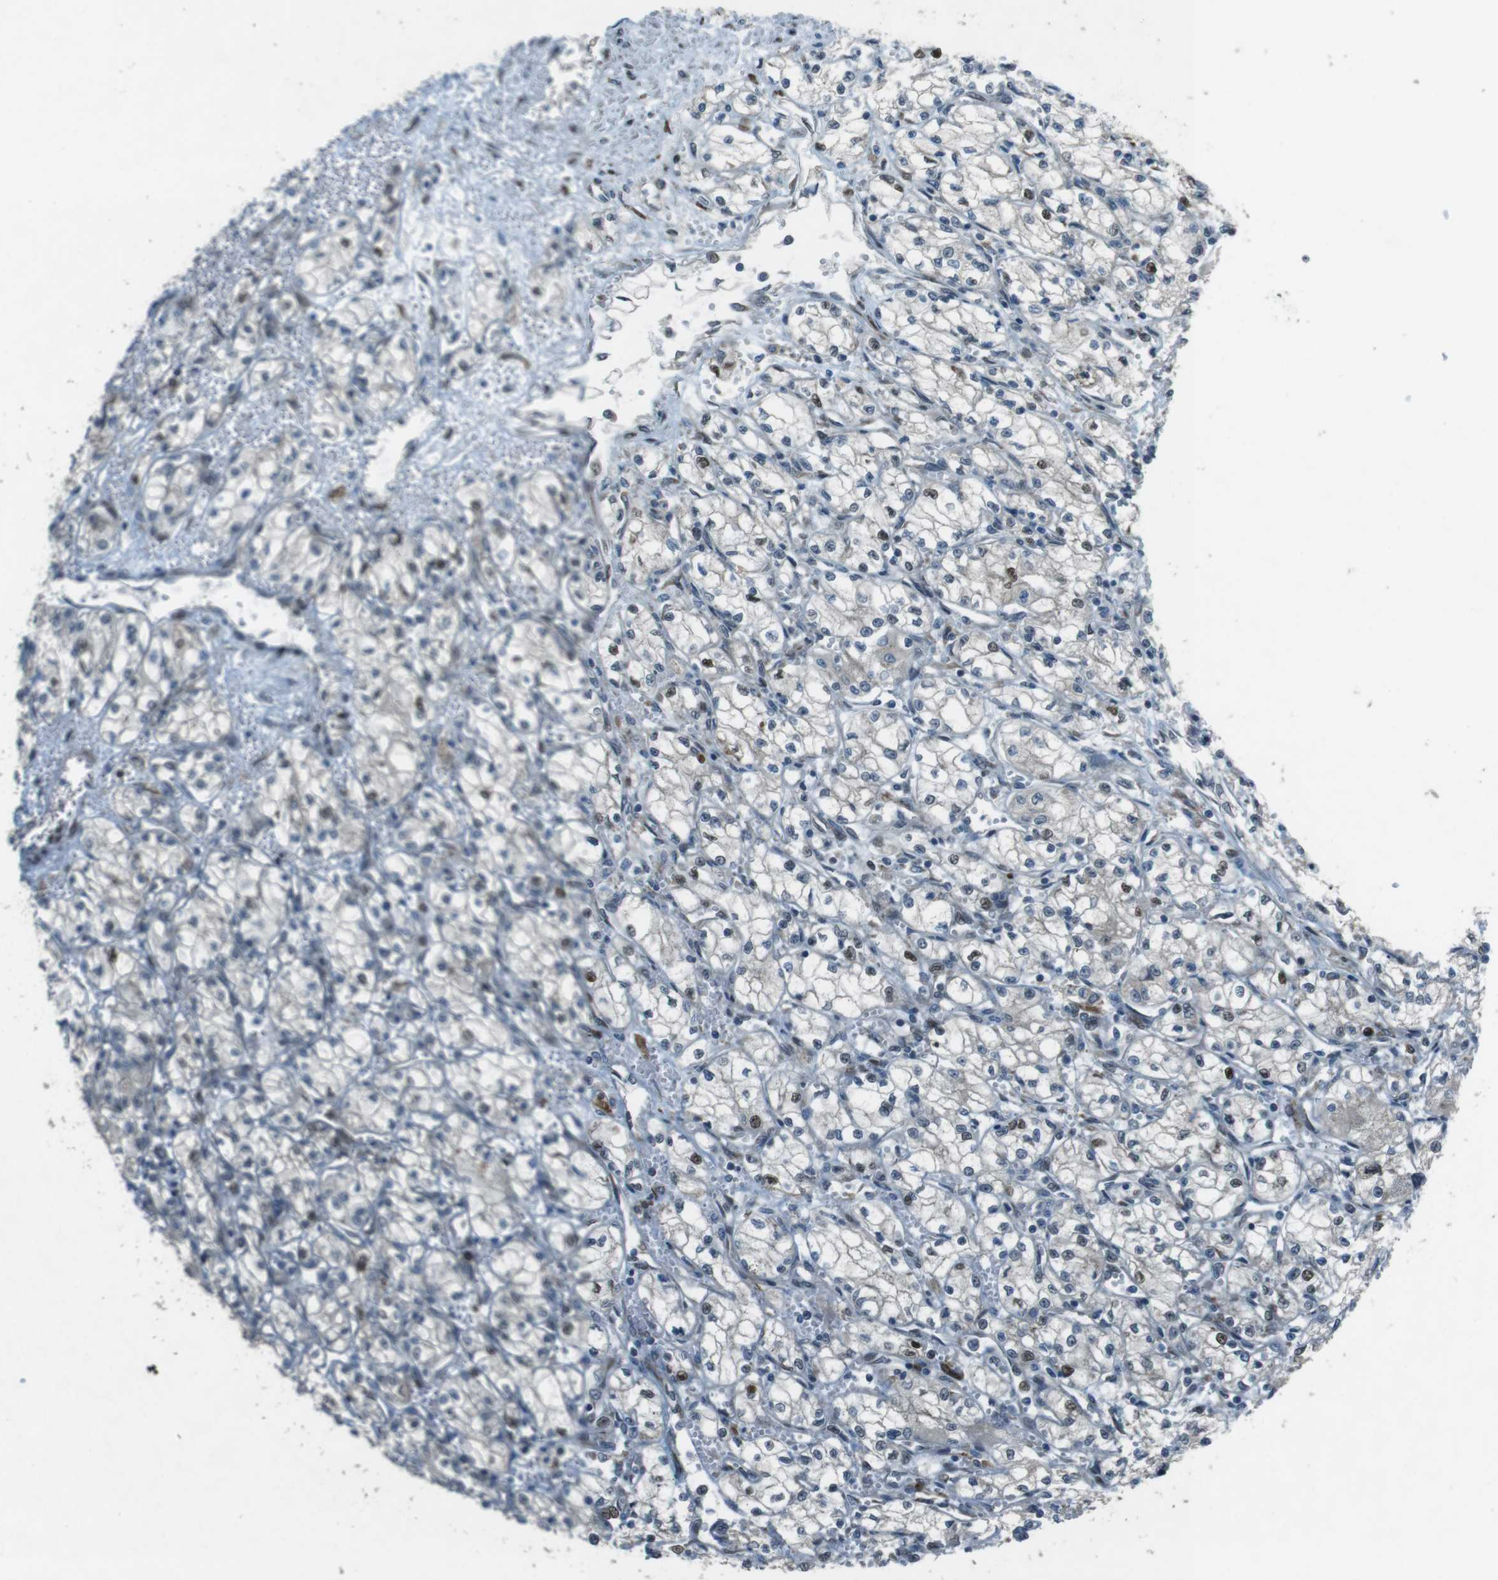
{"staining": {"intensity": "weak", "quantity": "<25%", "location": "nuclear"}, "tissue": "renal cancer", "cell_type": "Tumor cells", "image_type": "cancer", "snomed": [{"axis": "morphology", "description": "Normal tissue, NOS"}, {"axis": "morphology", "description": "Adenocarcinoma, NOS"}, {"axis": "topography", "description": "Kidney"}], "caption": "This photomicrograph is of renal cancer (adenocarcinoma) stained with immunohistochemistry to label a protein in brown with the nuclei are counter-stained blue. There is no expression in tumor cells. Nuclei are stained in blue.", "gene": "ZNF330", "patient": {"sex": "male", "age": 59}}